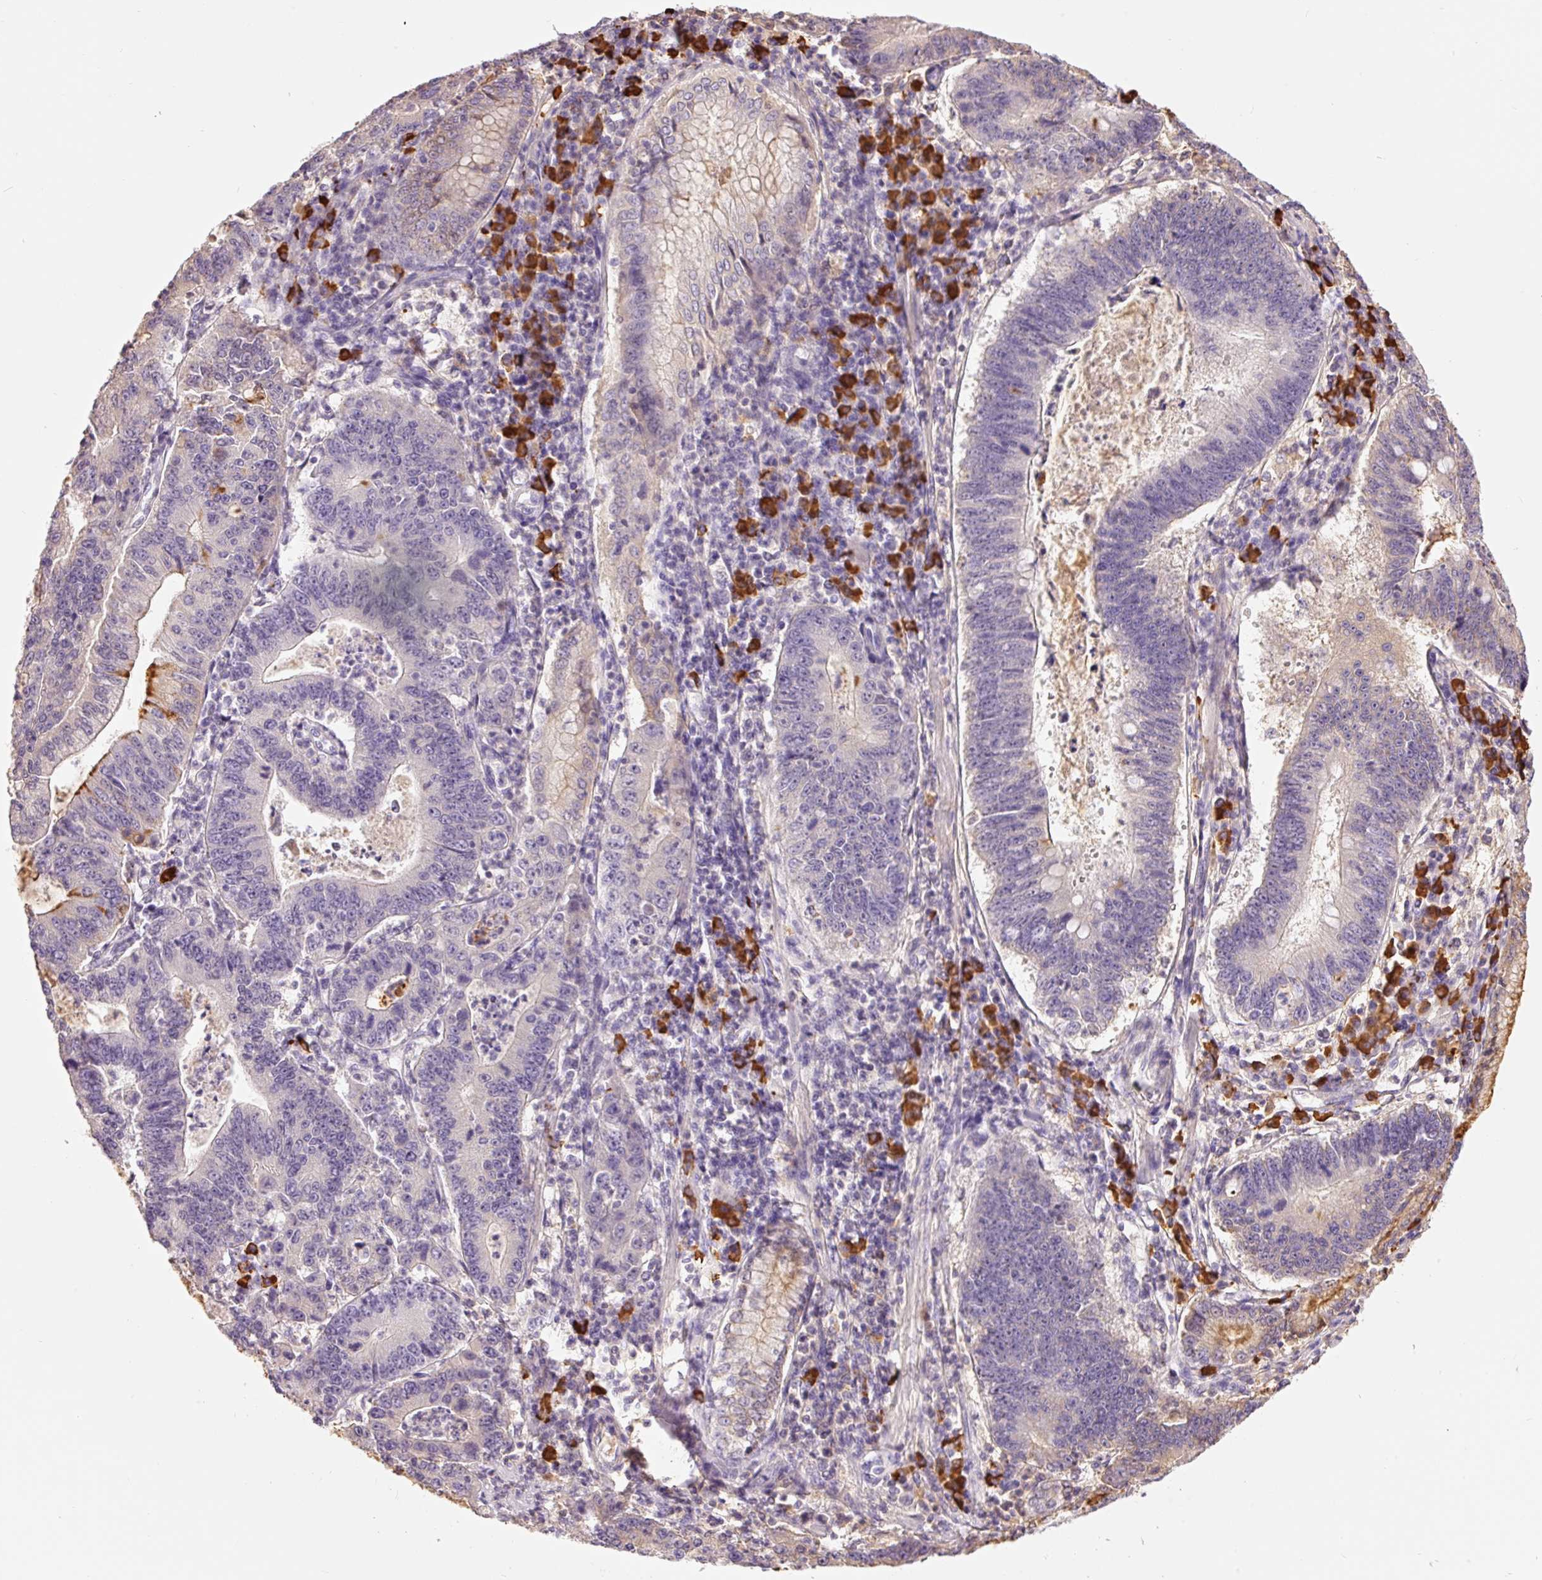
{"staining": {"intensity": "negative", "quantity": "none", "location": "none"}, "tissue": "stomach cancer", "cell_type": "Tumor cells", "image_type": "cancer", "snomed": [{"axis": "morphology", "description": "Adenocarcinoma, NOS"}, {"axis": "topography", "description": "Stomach"}], "caption": "IHC histopathology image of adenocarcinoma (stomach) stained for a protein (brown), which exhibits no positivity in tumor cells.", "gene": "PRPF38B", "patient": {"sex": "male", "age": 59}}